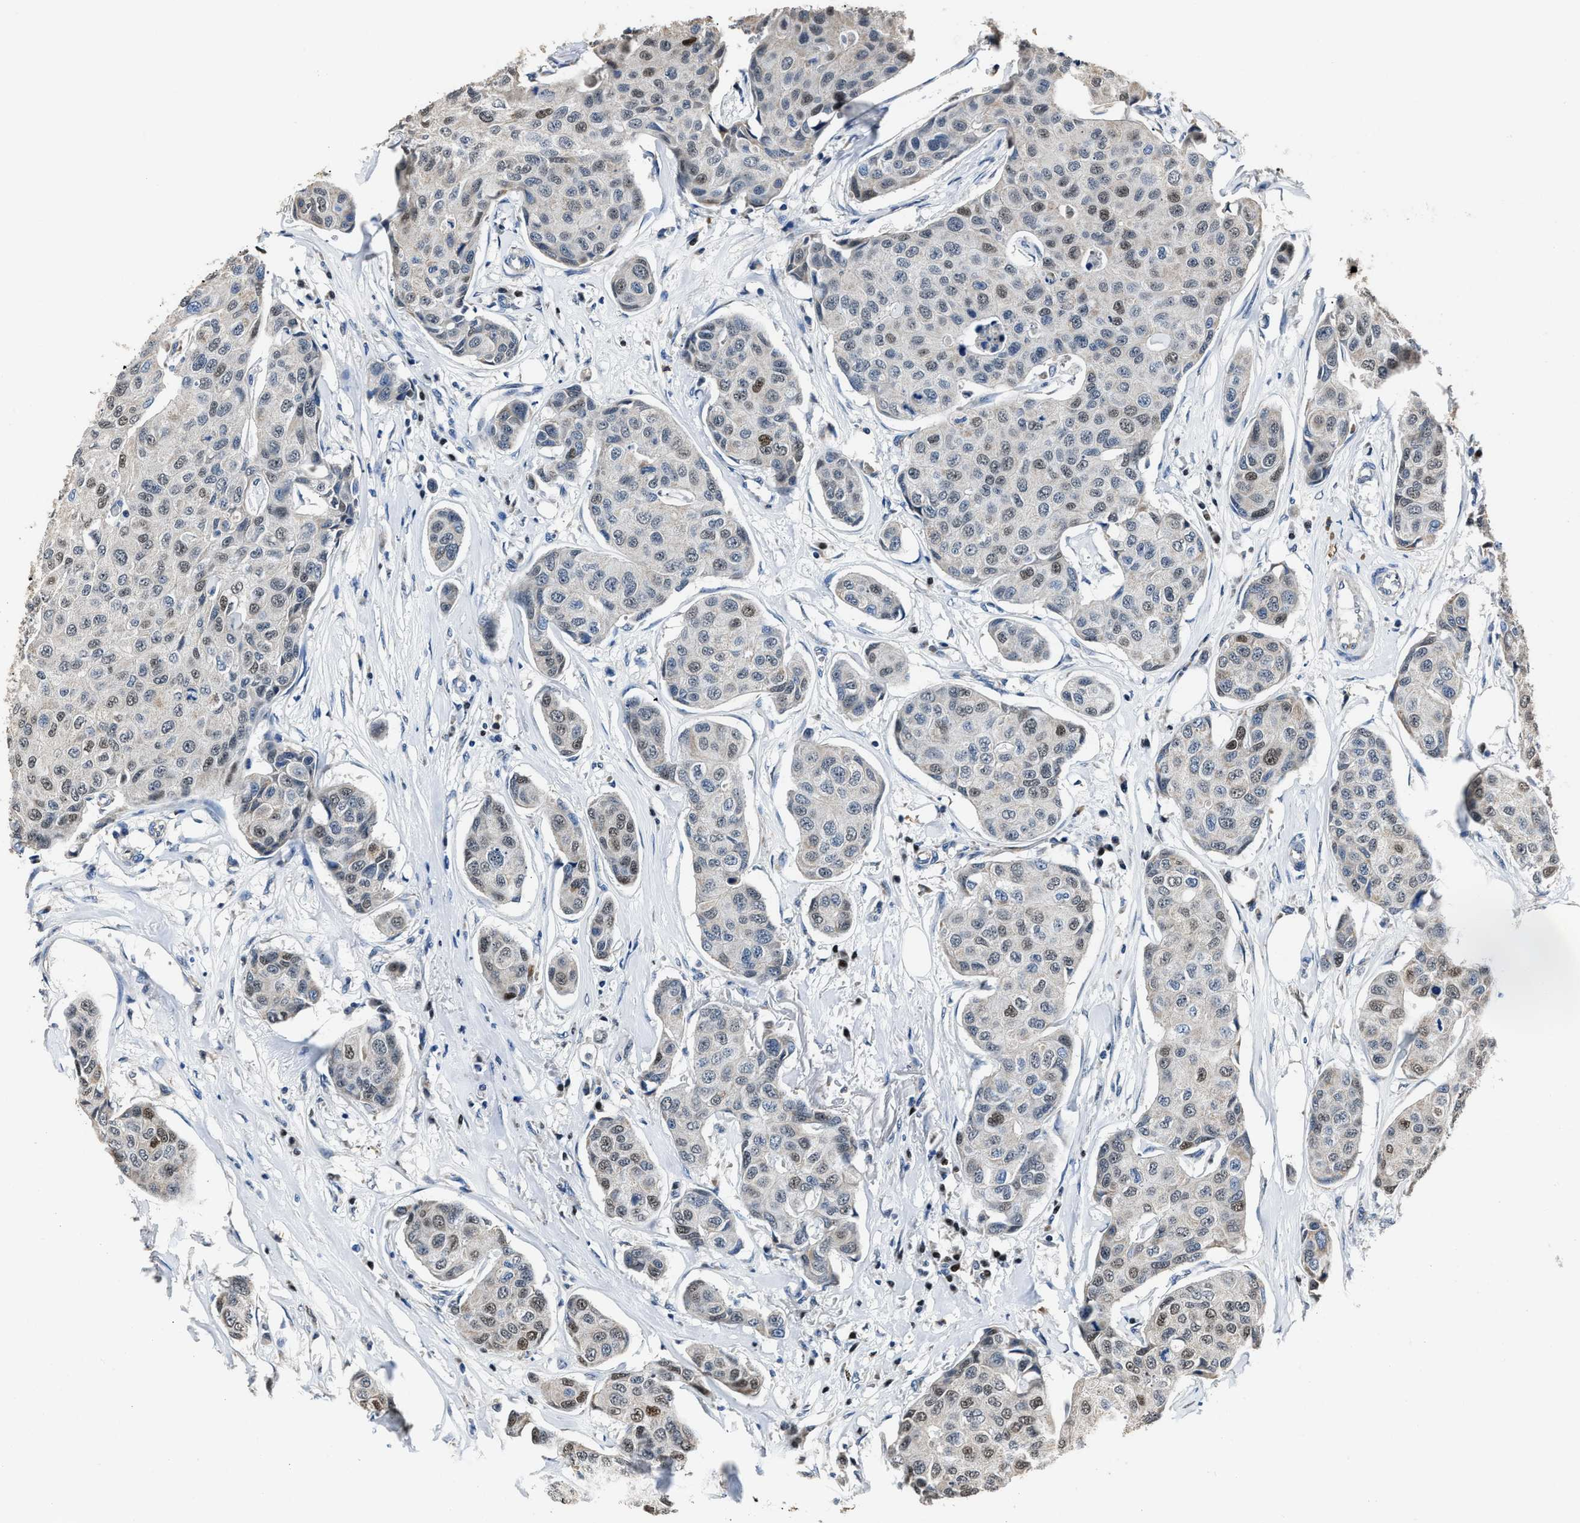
{"staining": {"intensity": "weak", "quantity": "25%-75%", "location": "nuclear"}, "tissue": "breast cancer", "cell_type": "Tumor cells", "image_type": "cancer", "snomed": [{"axis": "morphology", "description": "Duct carcinoma"}, {"axis": "topography", "description": "Breast"}], "caption": "Immunohistochemical staining of invasive ductal carcinoma (breast) reveals low levels of weak nuclear staining in approximately 25%-75% of tumor cells.", "gene": "NSUN5", "patient": {"sex": "female", "age": 80}}